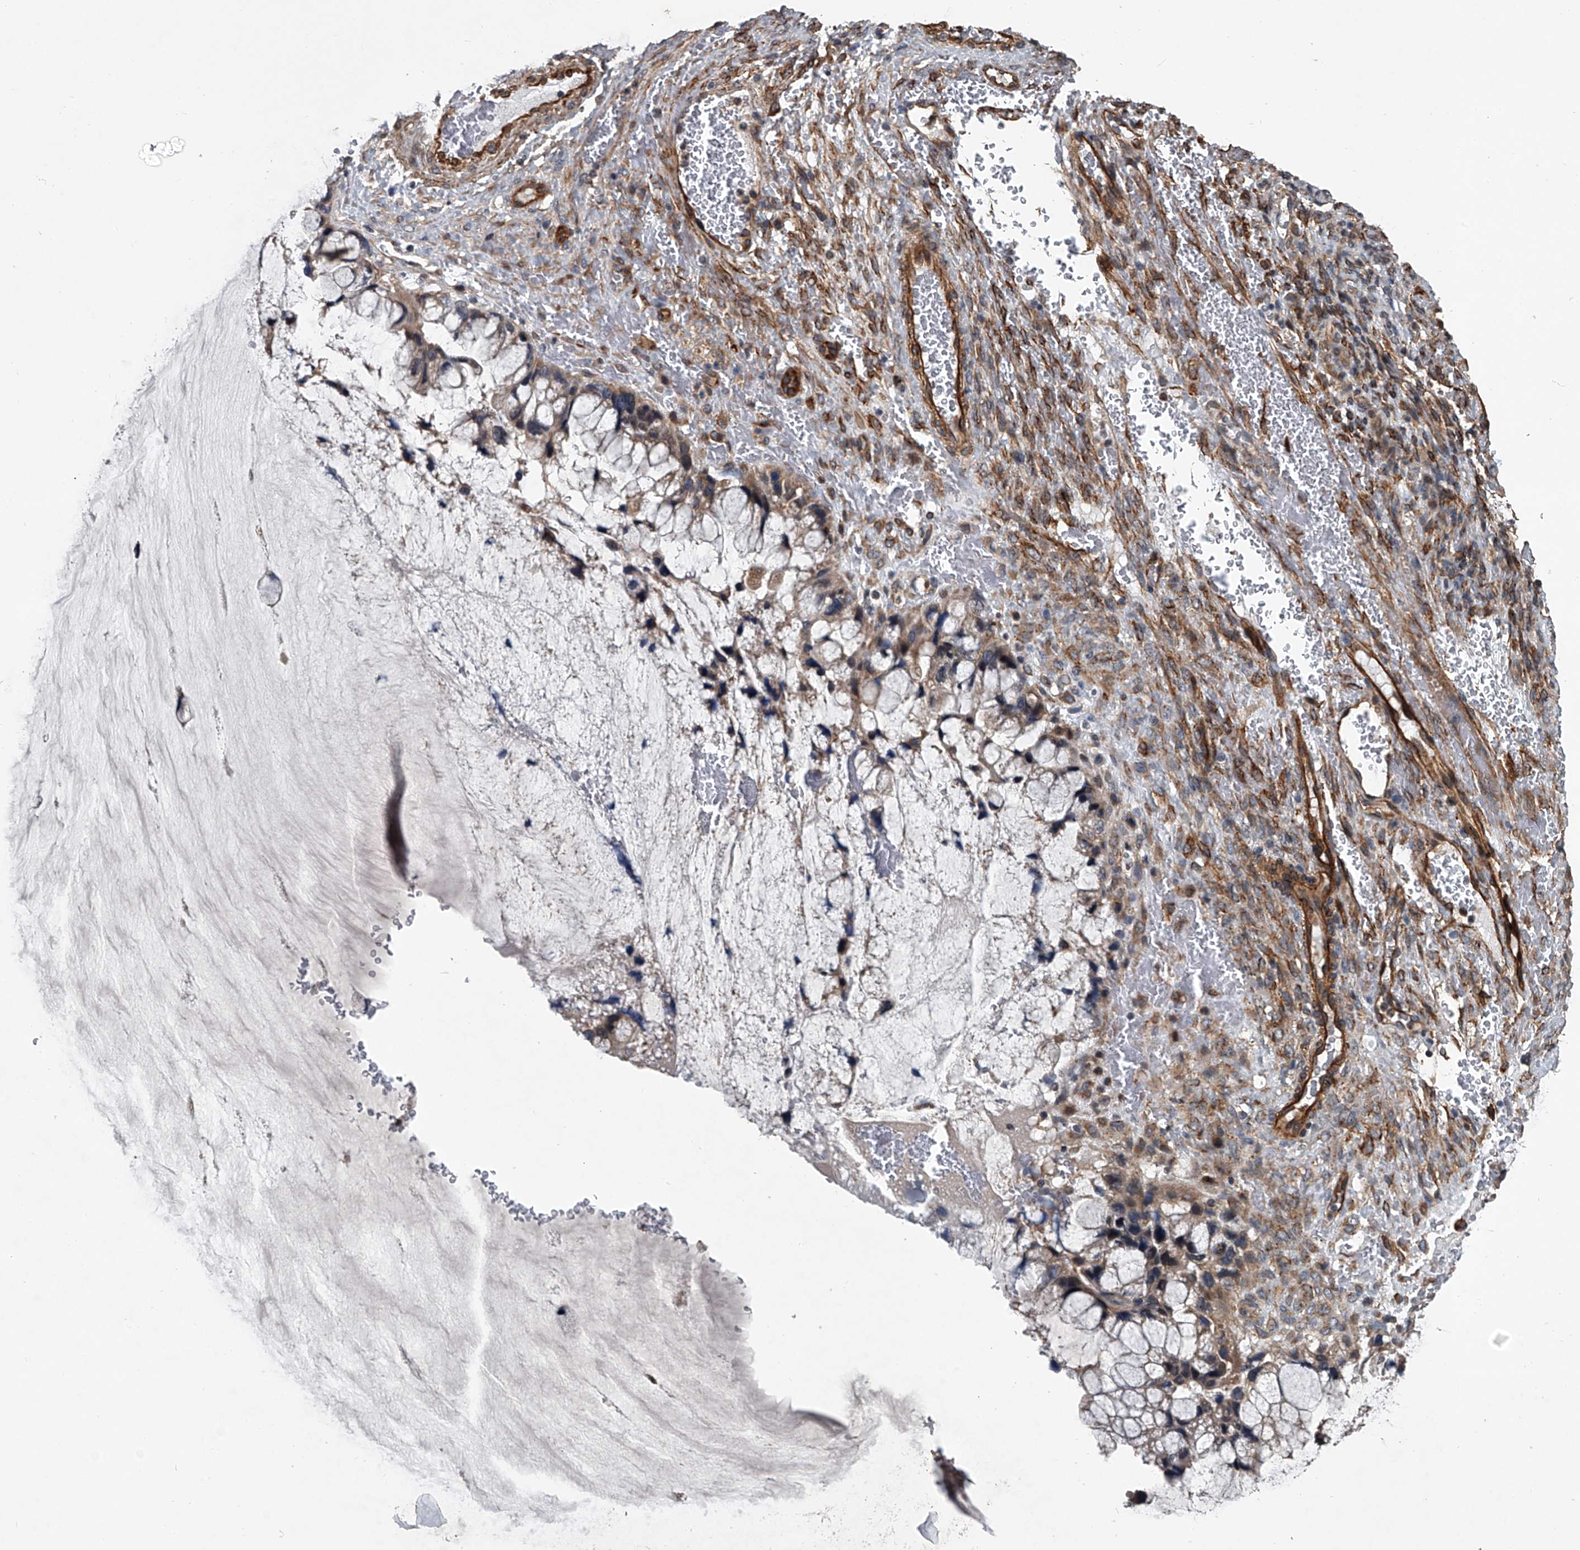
{"staining": {"intensity": "weak", "quantity": "25%-75%", "location": "cytoplasmic/membranous"}, "tissue": "ovarian cancer", "cell_type": "Tumor cells", "image_type": "cancer", "snomed": [{"axis": "morphology", "description": "Cystadenocarcinoma, mucinous, NOS"}, {"axis": "topography", "description": "Ovary"}], "caption": "Mucinous cystadenocarcinoma (ovarian) was stained to show a protein in brown. There is low levels of weak cytoplasmic/membranous expression in approximately 25%-75% of tumor cells.", "gene": "LDLRAD2", "patient": {"sex": "female", "age": 37}}